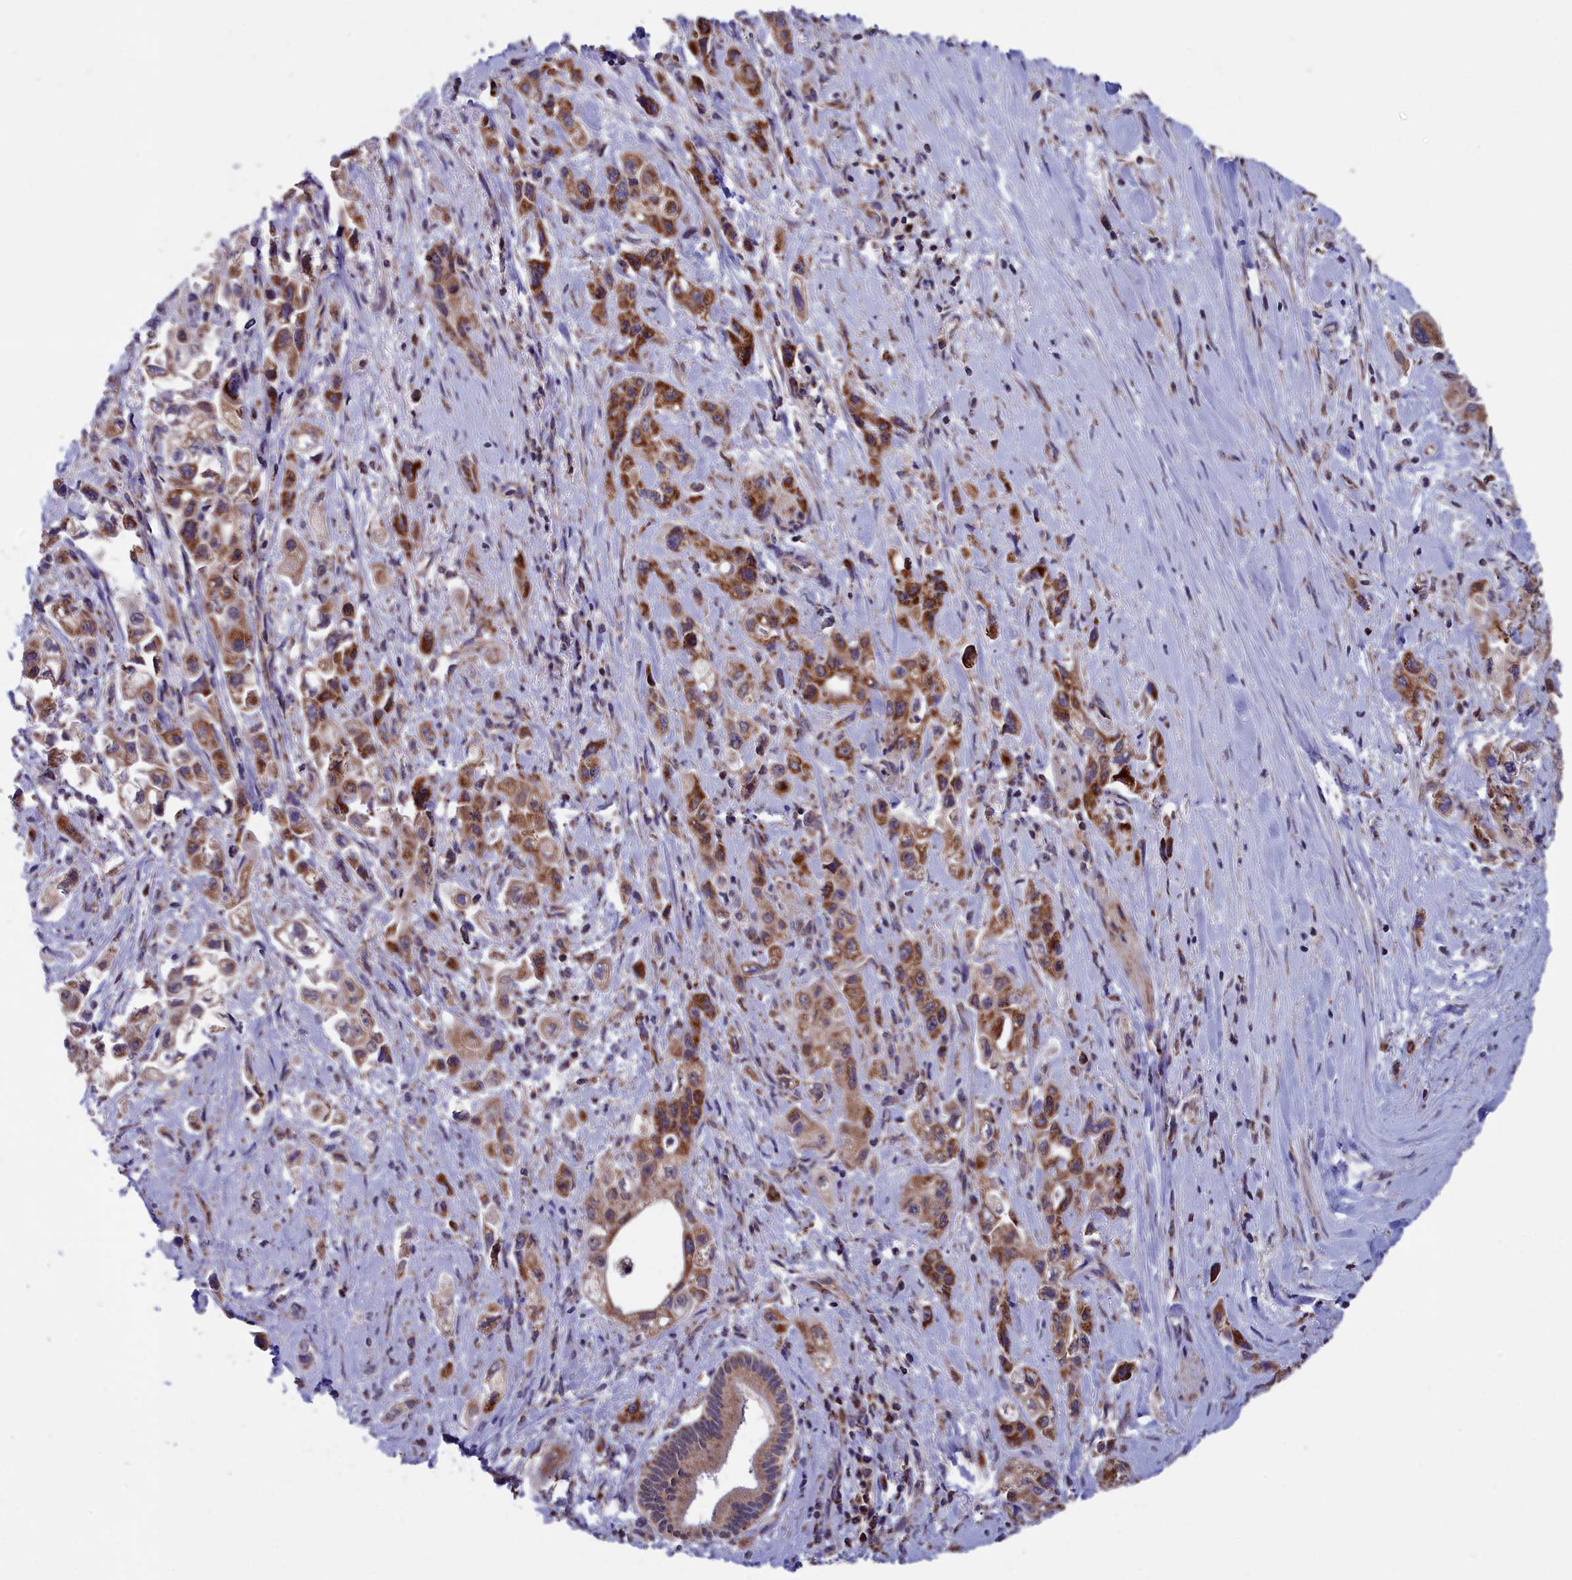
{"staining": {"intensity": "moderate", "quantity": ">75%", "location": "cytoplasmic/membranous"}, "tissue": "pancreatic cancer", "cell_type": "Tumor cells", "image_type": "cancer", "snomed": [{"axis": "morphology", "description": "Adenocarcinoma, NOS"}, {"axis": "topography", "description": "Pancreas"}], "caption": "The immunohistochemical stain shows moderate cytoplasmic/membranous positivity in tumor cells of pancreatic adenocarcinoma tissue.", "gene": "TIMM44", "patient": {"sex": "female", "age": 66}}